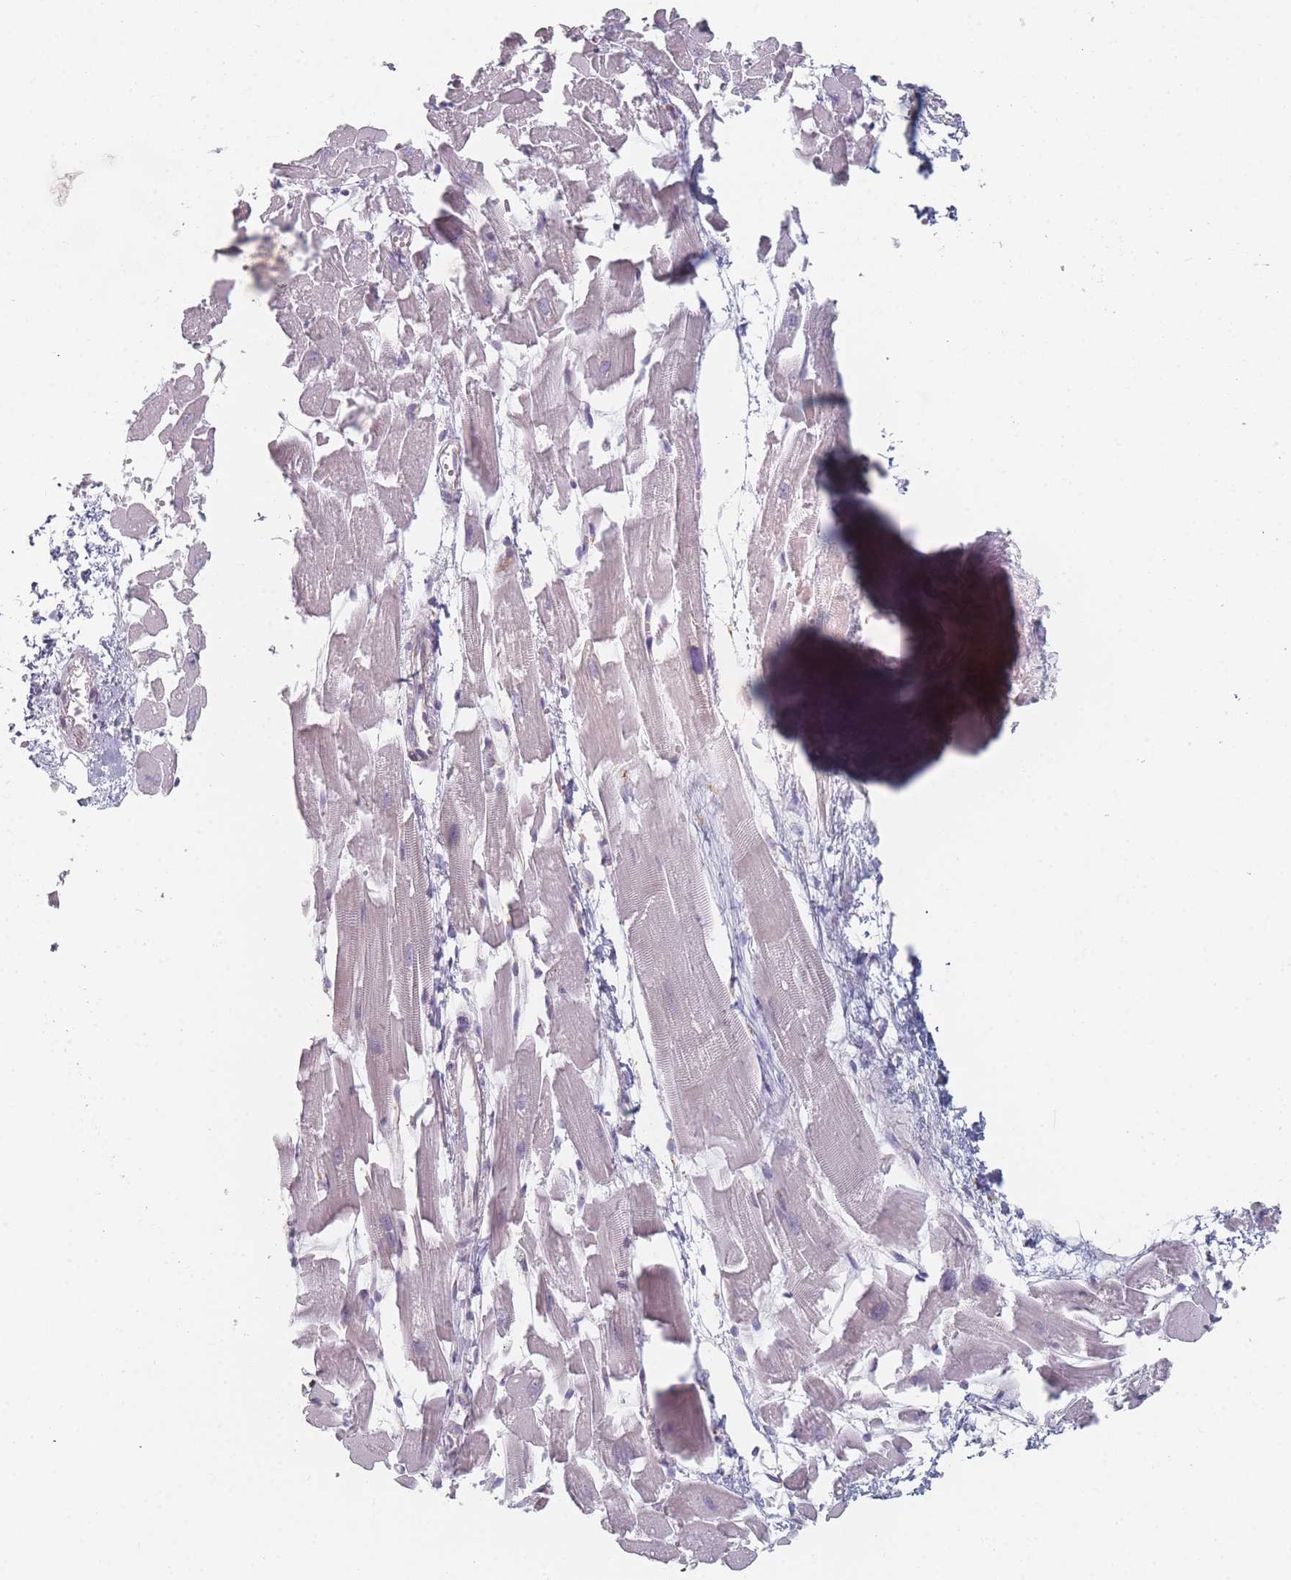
{"staining": {"intensity": "moderate", "quantity": "<25%", "location": "cytoplasmic/membranous"}, "tissue": "heart muscle", "cell_type": "Cardiomyocytes", "image_type": "normal", "snomed": [{"axis": "morphology", "description": "Normal tissue, NOS"}, {"axis": "topography", "description": "Heart"}], "caption": "Immunohistochemistry (IHC) staining of normal heart muscle, which exhibits low levels of moderate cytoplasmic/membranous staining in approximately <25% of cardiomyocytes indicating moderate cytoplasmic/membranous protein positivity. The staining was performed using DAB (3,3'-diaminobenzidine) (brown) for protein detection and nuclei were counterstained in hematoxylin (blue).", "gene": "CACNG5", "patient": {"sex": "female", "age": 64}}